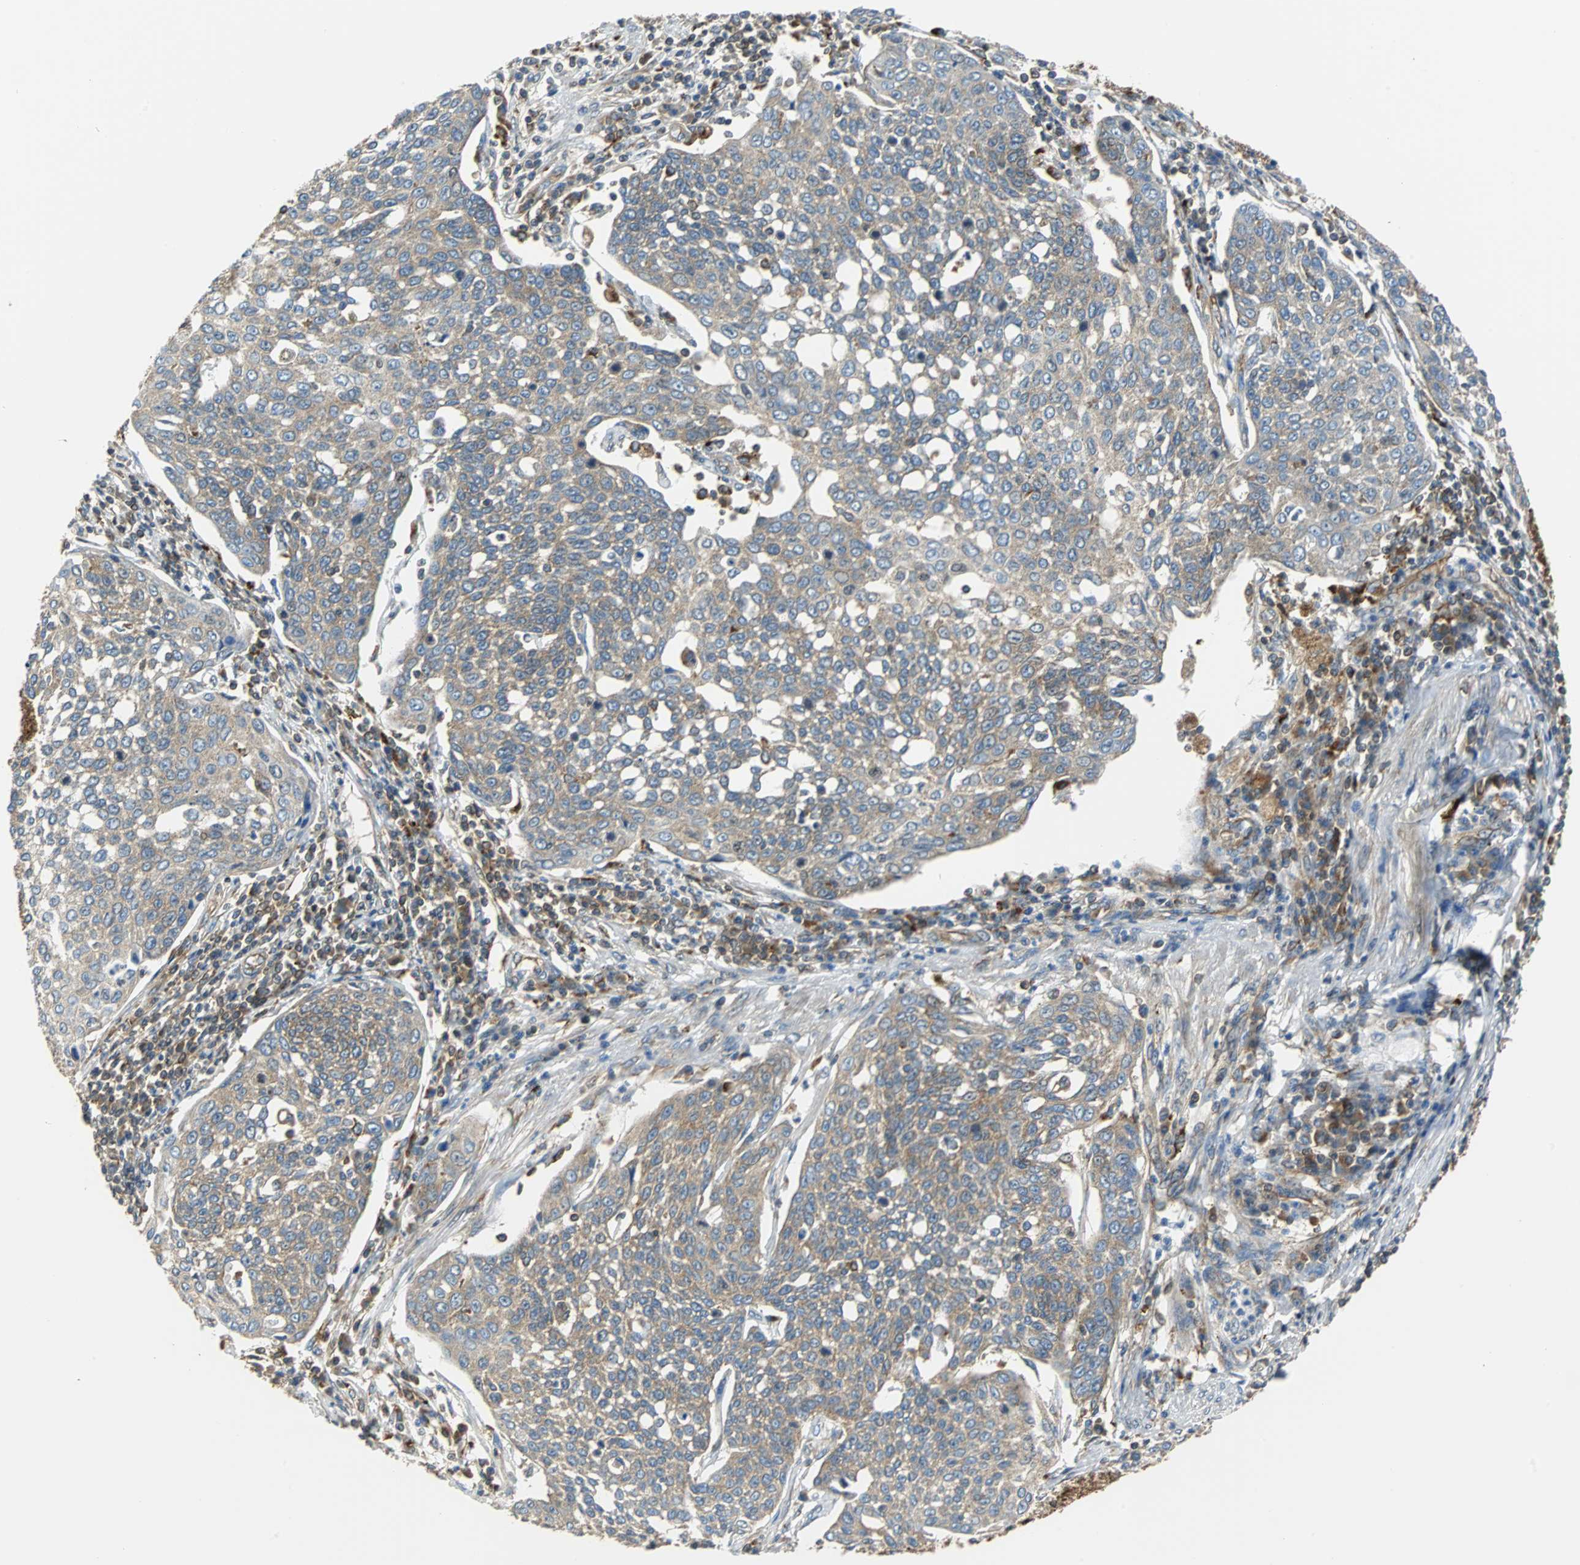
{"staining": {"intensity": "moderate", "quantity": ">75%", "location": "cytoplasmic/membranous"}, "tissue": "cervical cancer", "cell_type": "Tumor cells", "image_type": "cancer", "snomed": [{"axis": "morphology", "description": "Squamous cell carcinoma, NOS"}, {"axis": "topography", "description": "Cervix"}], "caption": "IHC of cervical cancer (squamous cell carcinoma) displays medium levels of moderate cytoplasmic/membranous positivity in approximately >75% of tumor cells.", "gene": "RELA", "patient": {"sex": "female", "age": 34}}